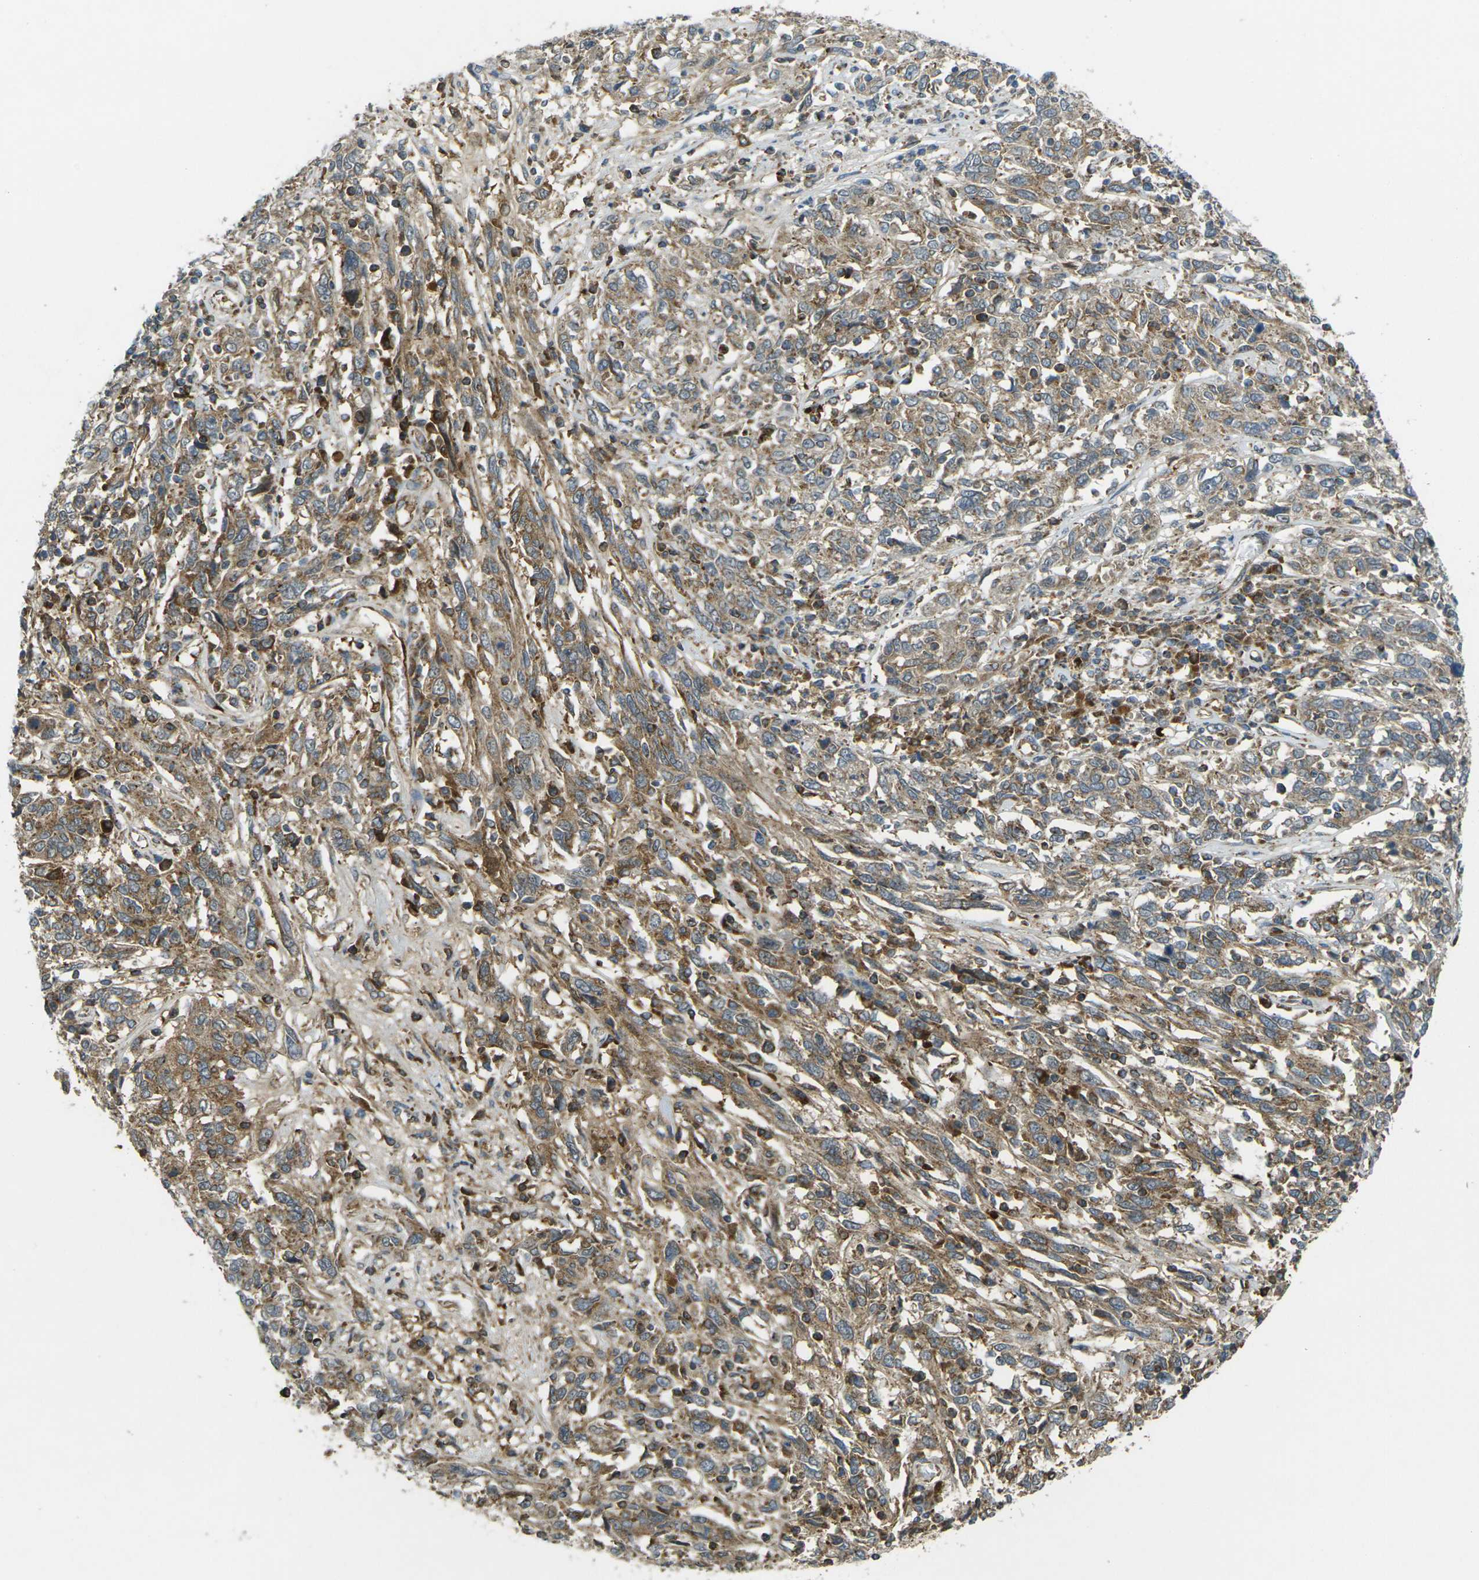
{"staining": {"intensity": "moderate", "quantity": ">75%", "location": "cytoplasmic/membranous"}, "tissue": "cervical cancer", "cell_type": "Tumor cells", "image_type": "cancer", "snomed": [{"axis": "morphology", "description": "Squamous cell carcinoma, NOS"}, {"axis": "topography", "description": "Cervix"}], "caption": "This histopathology image shows immunohistochemistry (IHC) staining of human squamous cell carcinoma (cervical), with medium moderate cytoplasmic/membranous positivity in approximately >75% of tumor cells.", "gene": "IGF1R", "patient": {"sex": "female", "age": 46}}